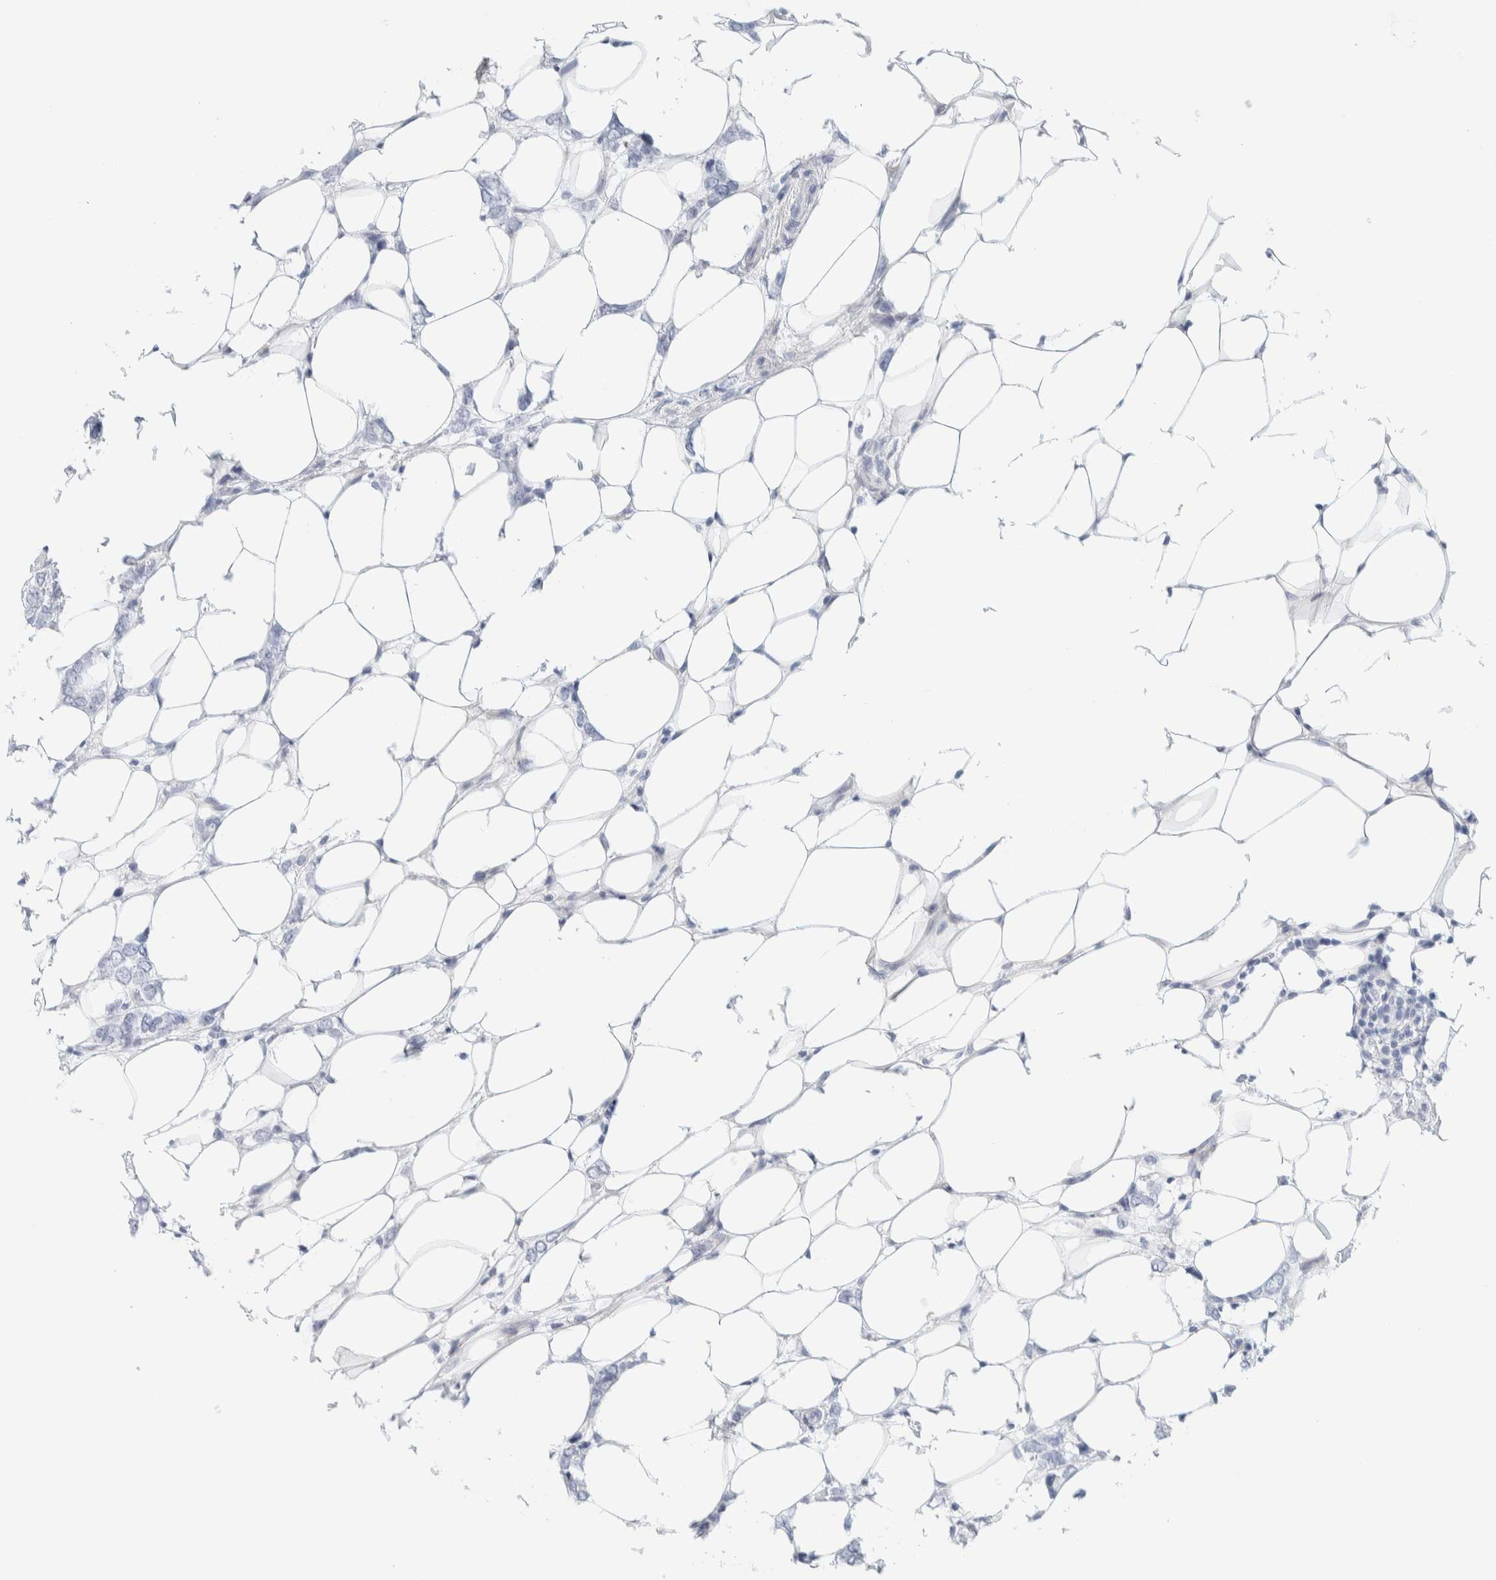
{"staining": {"intensity": "negative", "quantity": "none", "location": "none"}, "tissue": "breast cancer", "cell_type": "Tumor cells", "image_type": "cancer", "snomed": [{"axis": "morphology", "description": "Normal tissue, NOS"}, {"axis": "morphology", "description": "Lobular carcinoma"}, {"axis": "topography", "description": "Breast"}], "caption": "This is a micrograph of IHC staining of breast lobular carcinoma, which shows no staining in tumor cells.", "gene": "ATCAY", "patient": {"sex": "female", "age": 47}}